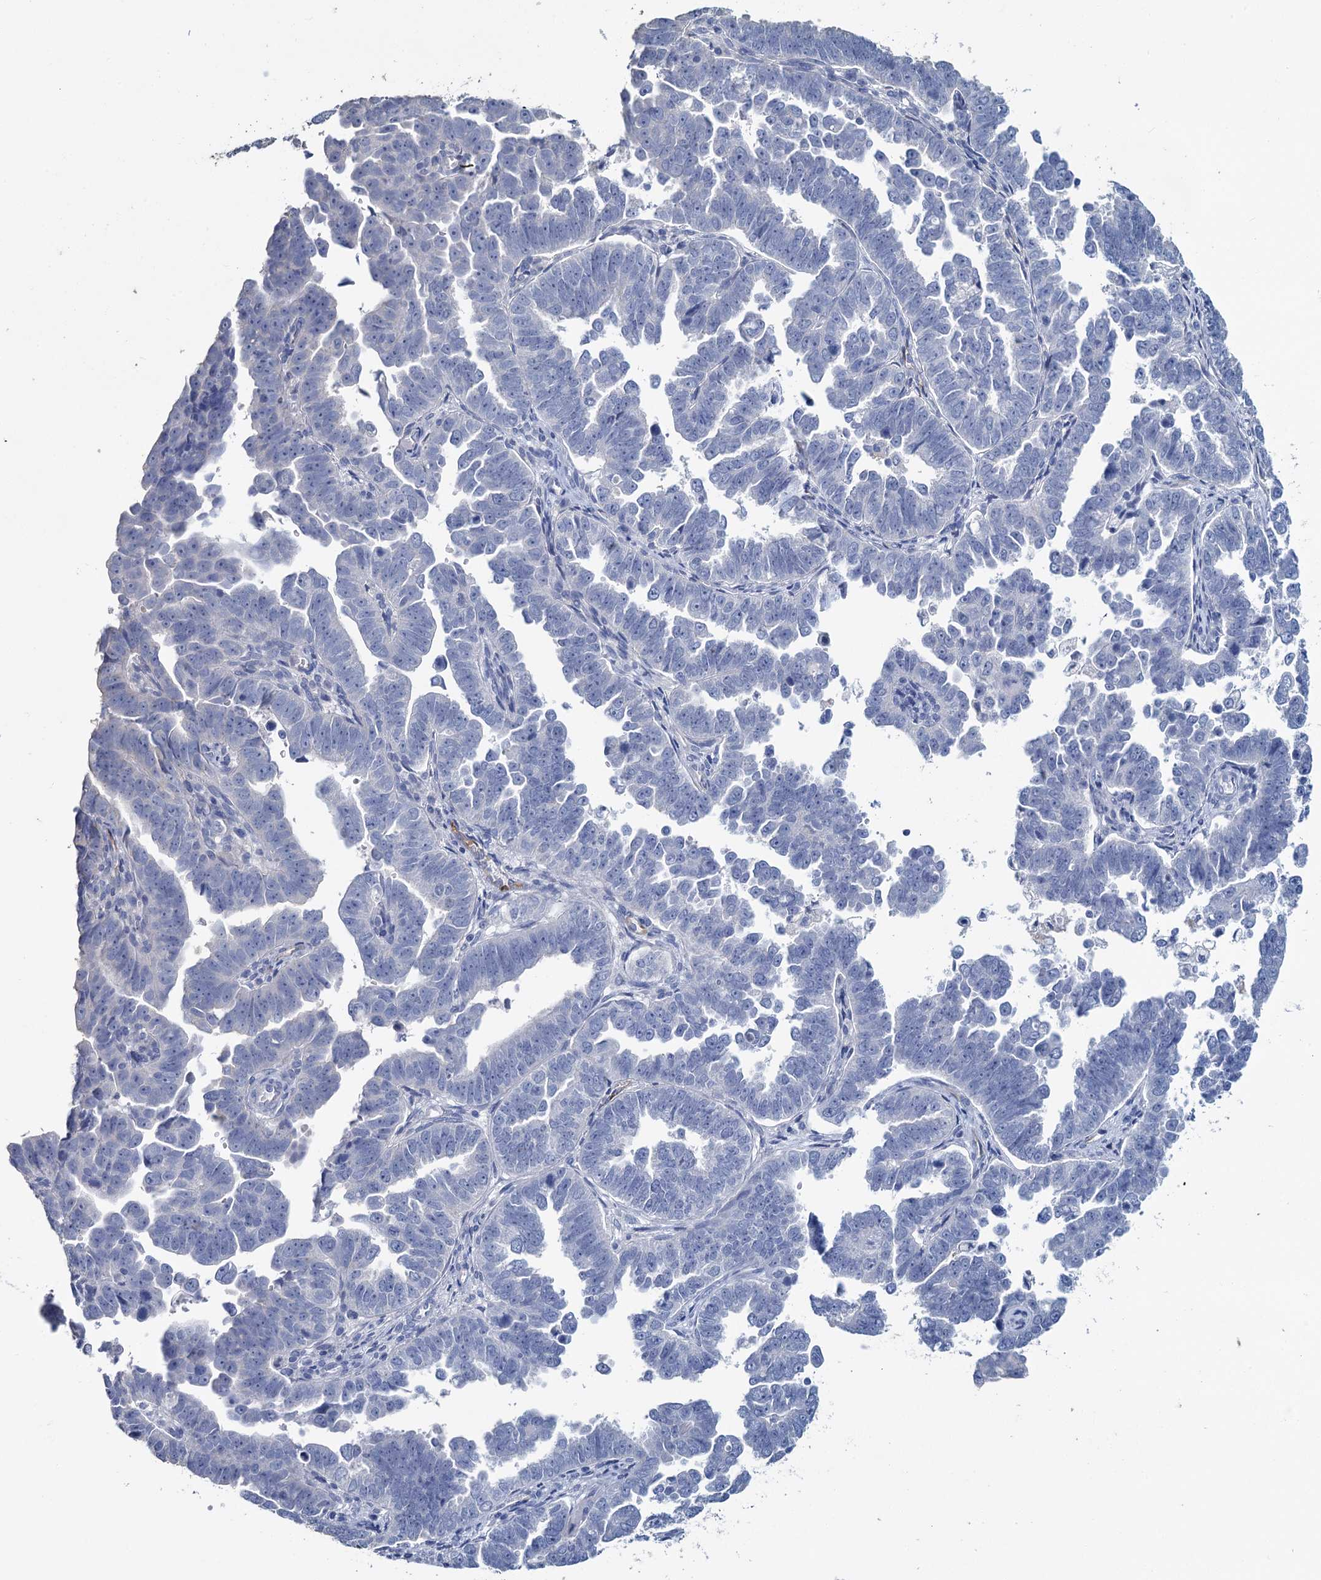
{"staining": {"intensity": "negative", "quantity": "none", "location": "none"}, "tissue": "endometrial cancer", "cell_type": "Tumor cells", "image_type": "cancer", "snomed": [{"axis": "morphology", "description": "Adenocarcinoma, NOS"}, {"axis": "topography", "description": "Endometrium"}], "caption": "High magnification brightfield microscopy of adenocarcinoma (endometrial) stained with DAB (brown) and counterstained with hematoxylin (blue): tumor cells show no significant positivity.", "gene": "SNCB", "patient": {"sex": "female", "age": 75}}